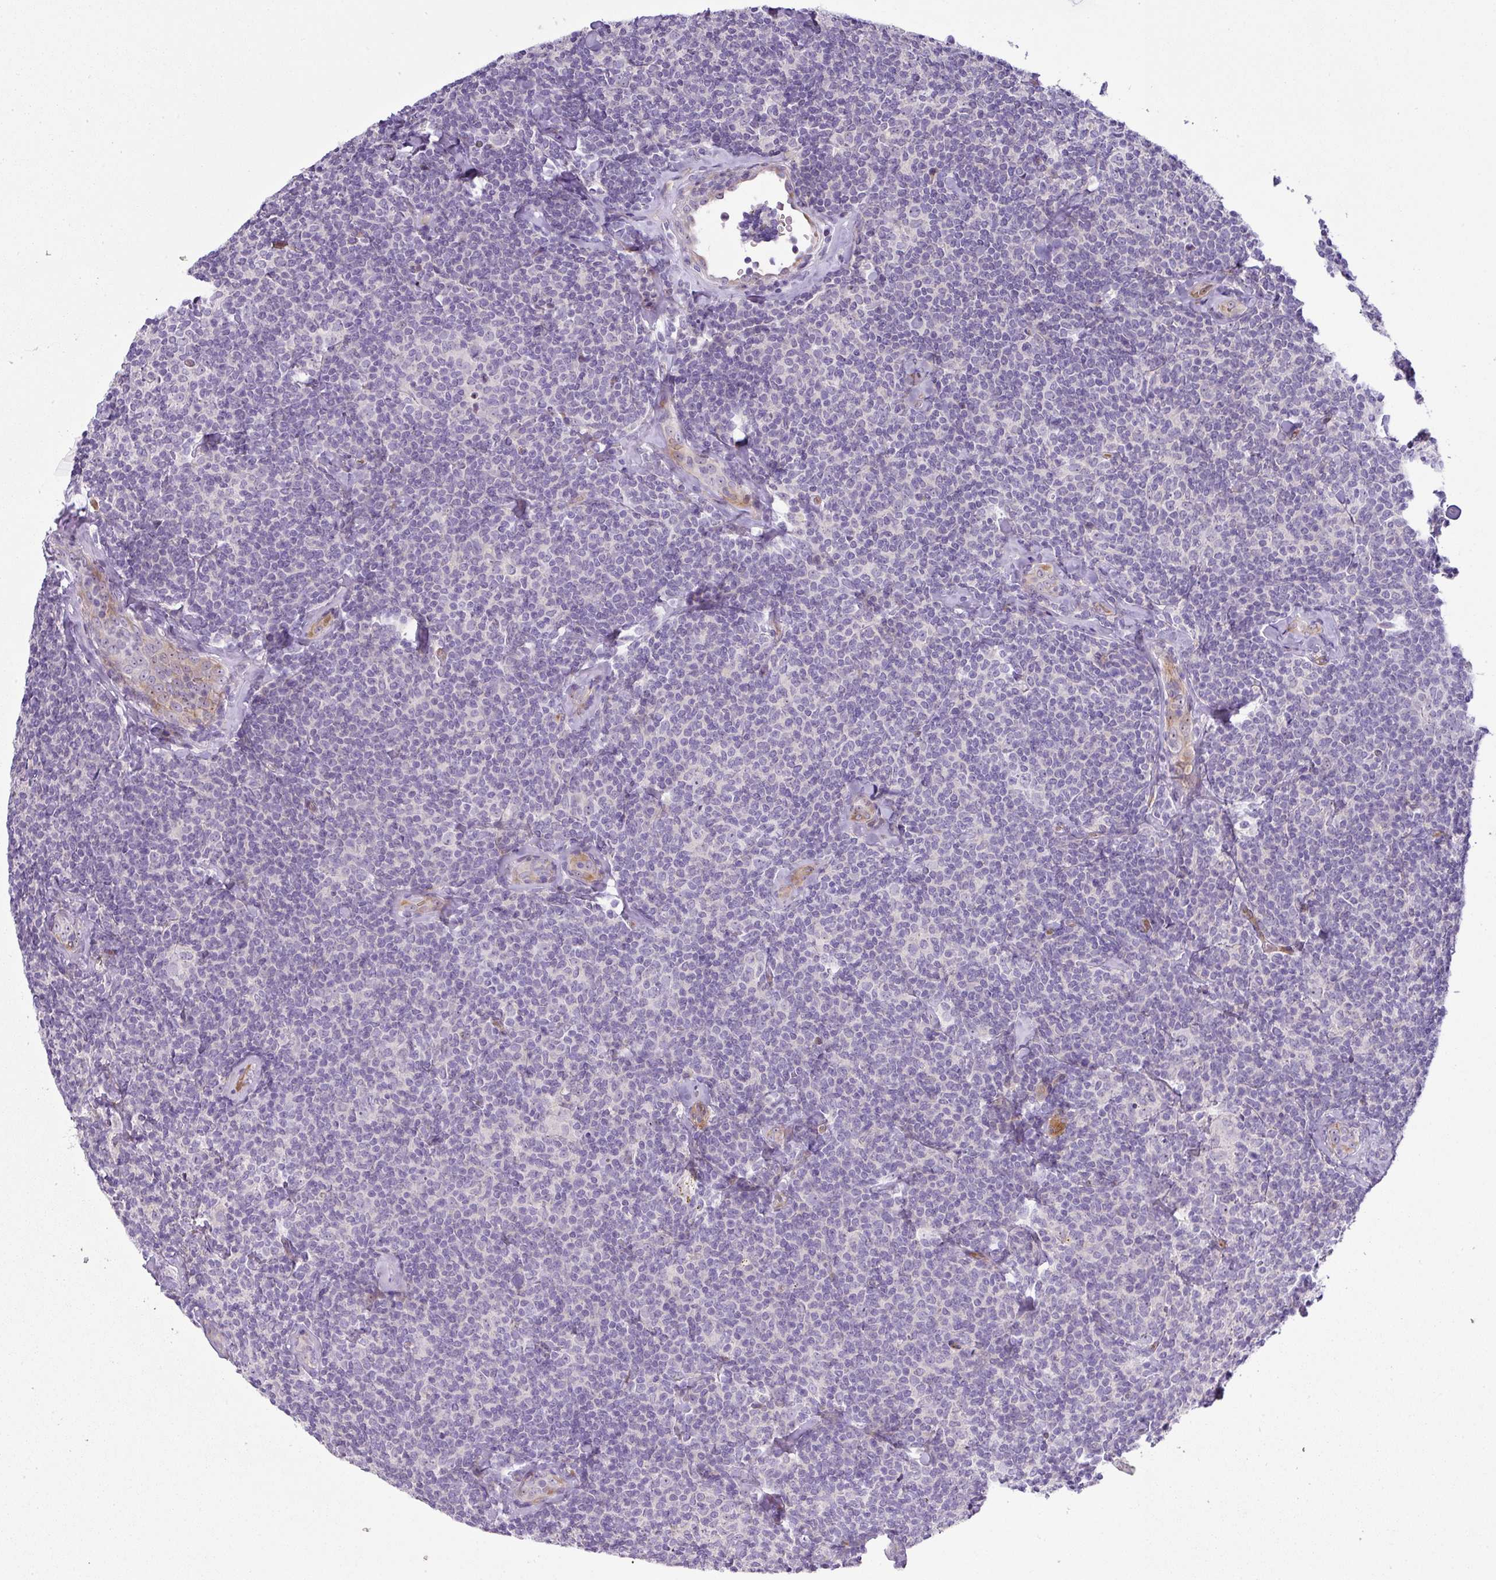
{"staining": {"intensity": "negative", "quantity": "none", "location": "none"}, "tissue": "lymphoma", "cell_type": "Tumor cells", "image_type": "cancer", "snomed": [{"axis": "morphology", "description": "Malignant lymphoma, non-Hodgkin's type, Low grade"}, {"axis": "topography", "description": "Lymph node"}], "caption": "Tumor cells show no significant expression in malignant lymphoma, non-Hodgkin's type (low-grade).", "gene": "ATP6V1F", "patient": {"sex": "female", "age": 56}}